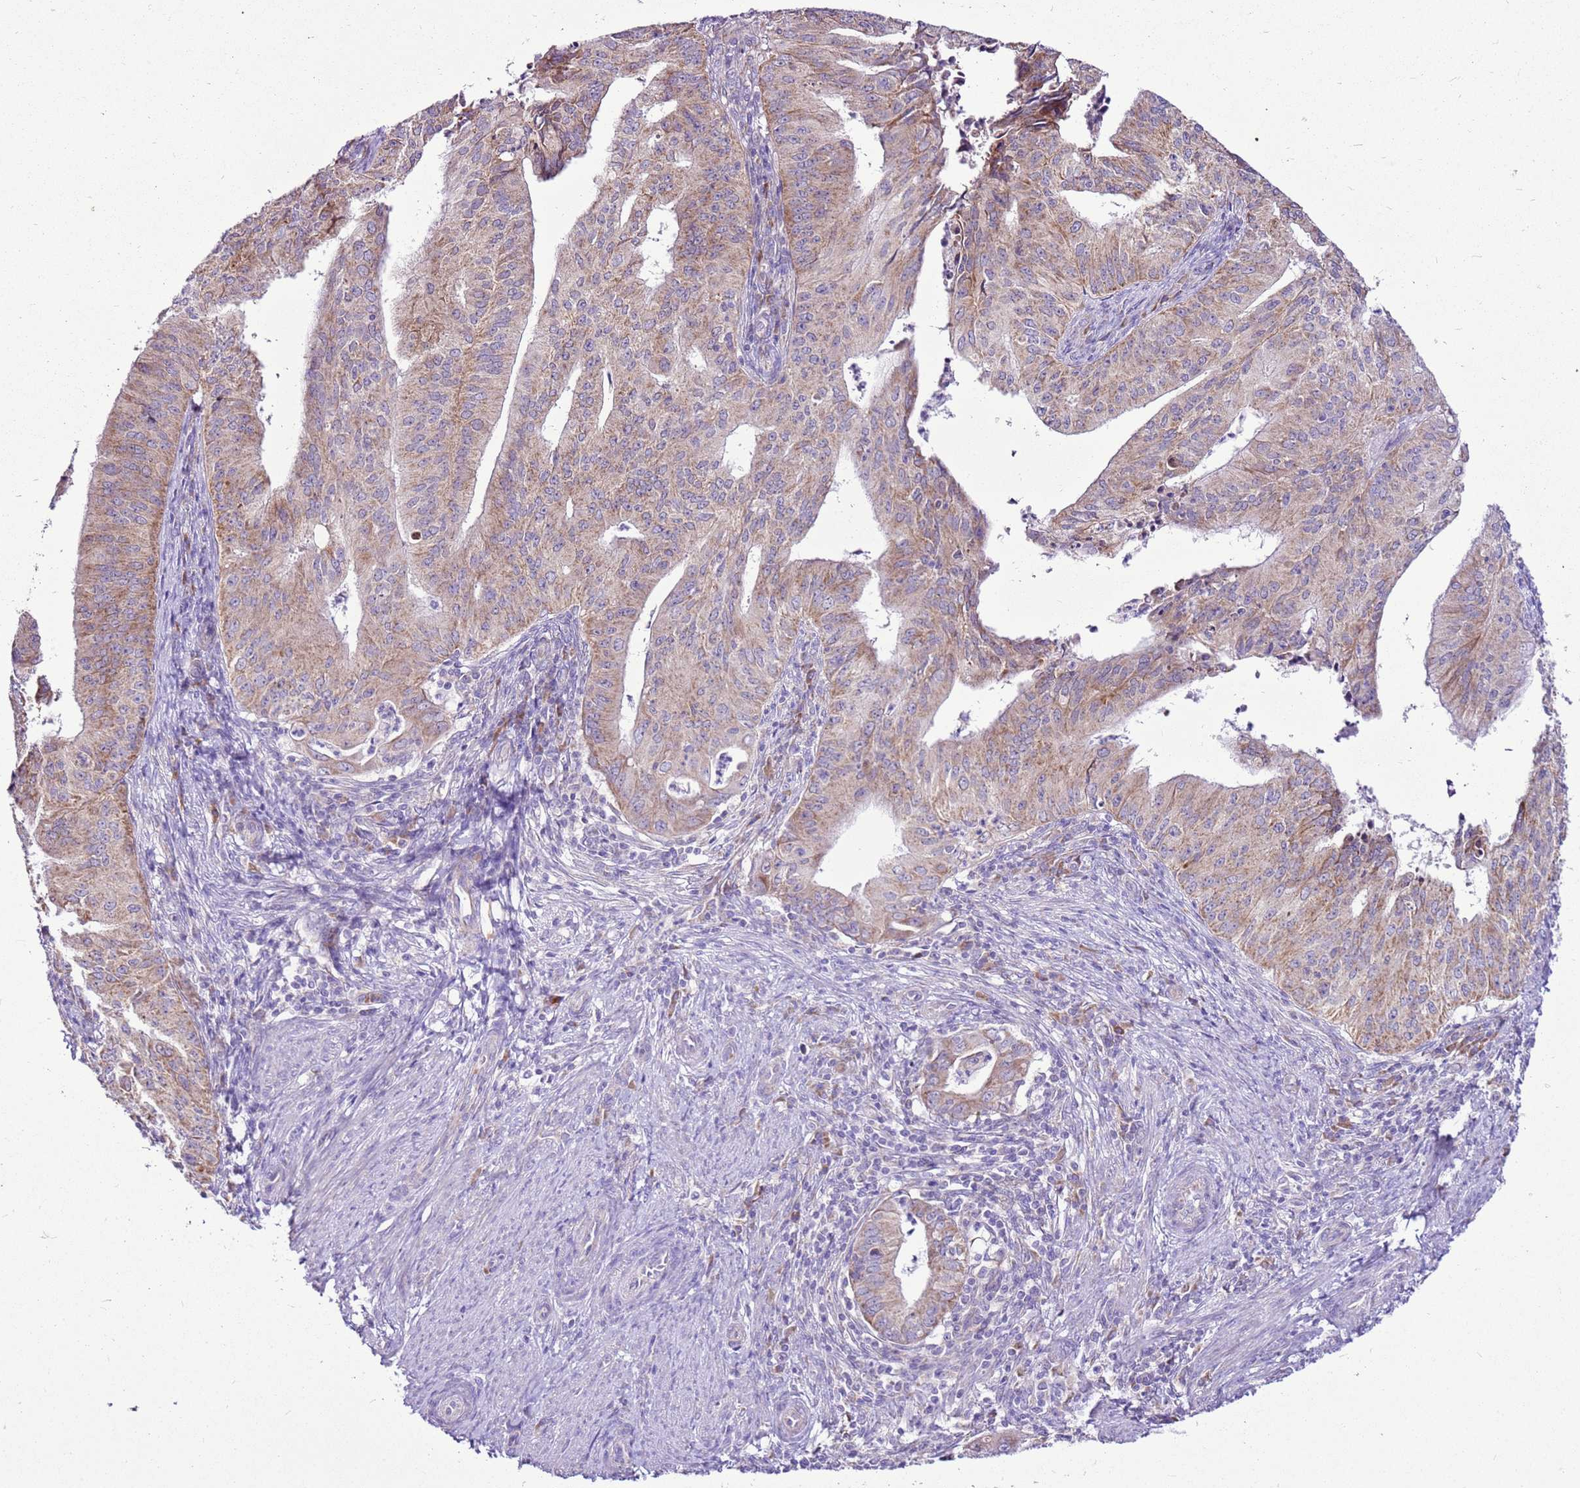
{"staining": {"intensity": "moderate", "quantity": "25%-75%", "location": "cytoplasmic/membranous"}, "tissue": "endometrial cancer", "cell_type": "Tumor cells", "image_type": "cancer", "snomed": [{"axis": "morphology", "description": "Adenocarcinoma, NOS"}, {"axis": "topography", "description": "Endometrium"}], "caption": "Adenocarcinoma (endometrial) was stained to show a protein in brown. There is medium levels of moderate cytoplasmic/membranous positivity in about 25%-75% of tumor cells.", "gene": "MRPL36", "patient": {"sex": "female", "age": 50}}